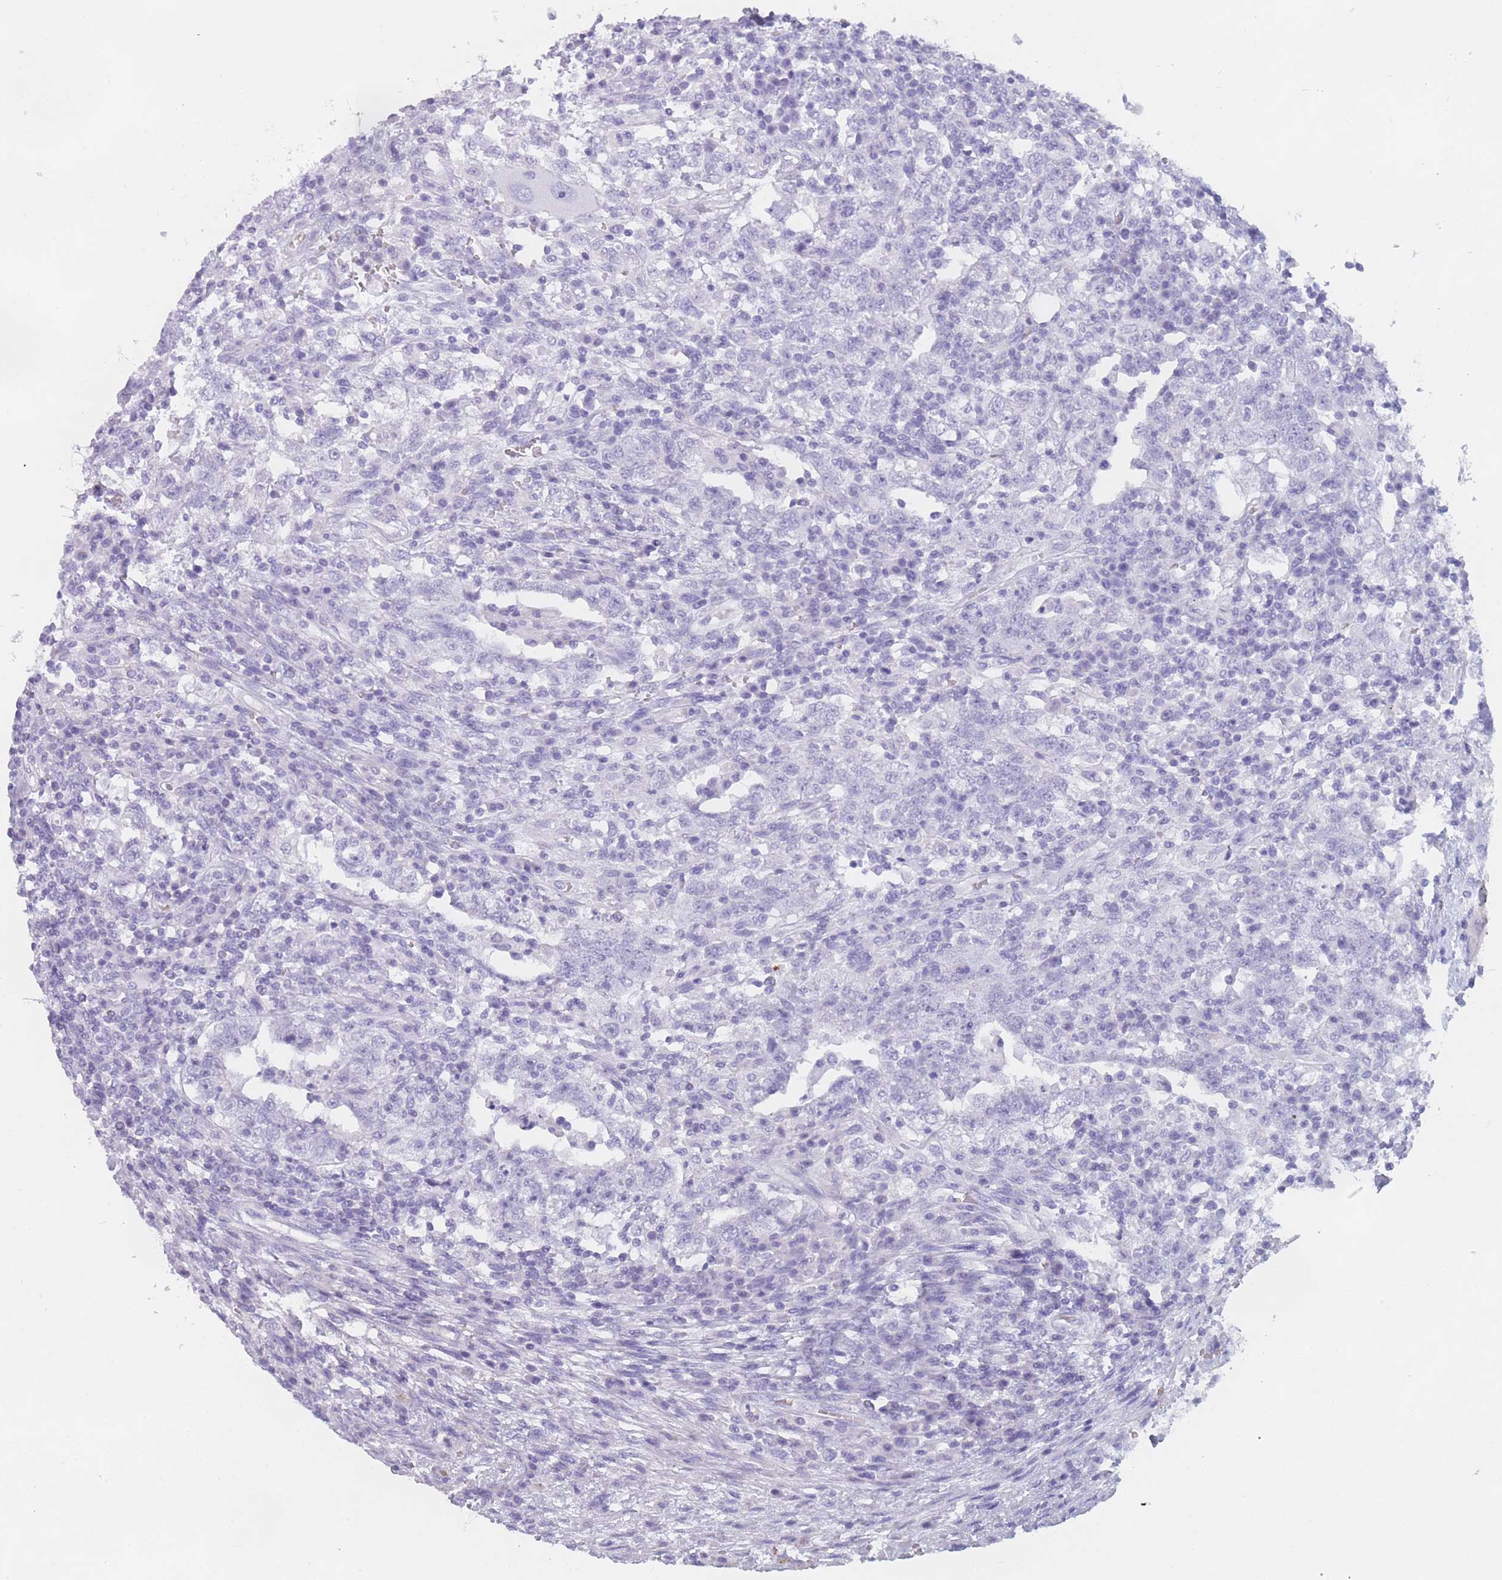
{"staining": {"intensity": "negative", "quantity": "none", "location": "none"}, "tissue": "testis cancer", "cell_type": "Tumor cells", "image_type": "cancer", "snomed": [{"axis": "morphology", "description": "Carcinoma, Embryonal, NOS"}, {"axis": "topography", "description": "Testis"}], "caption": "This histopathology image is of testis embryonal carcinoma stained with immunohistochemistry to label a protein in brown with the nuclei are counter-stained blue. There is no expression in tumor cells.", "gene": "OR5D16", "patient": {"sex": "male", "age": 26}}